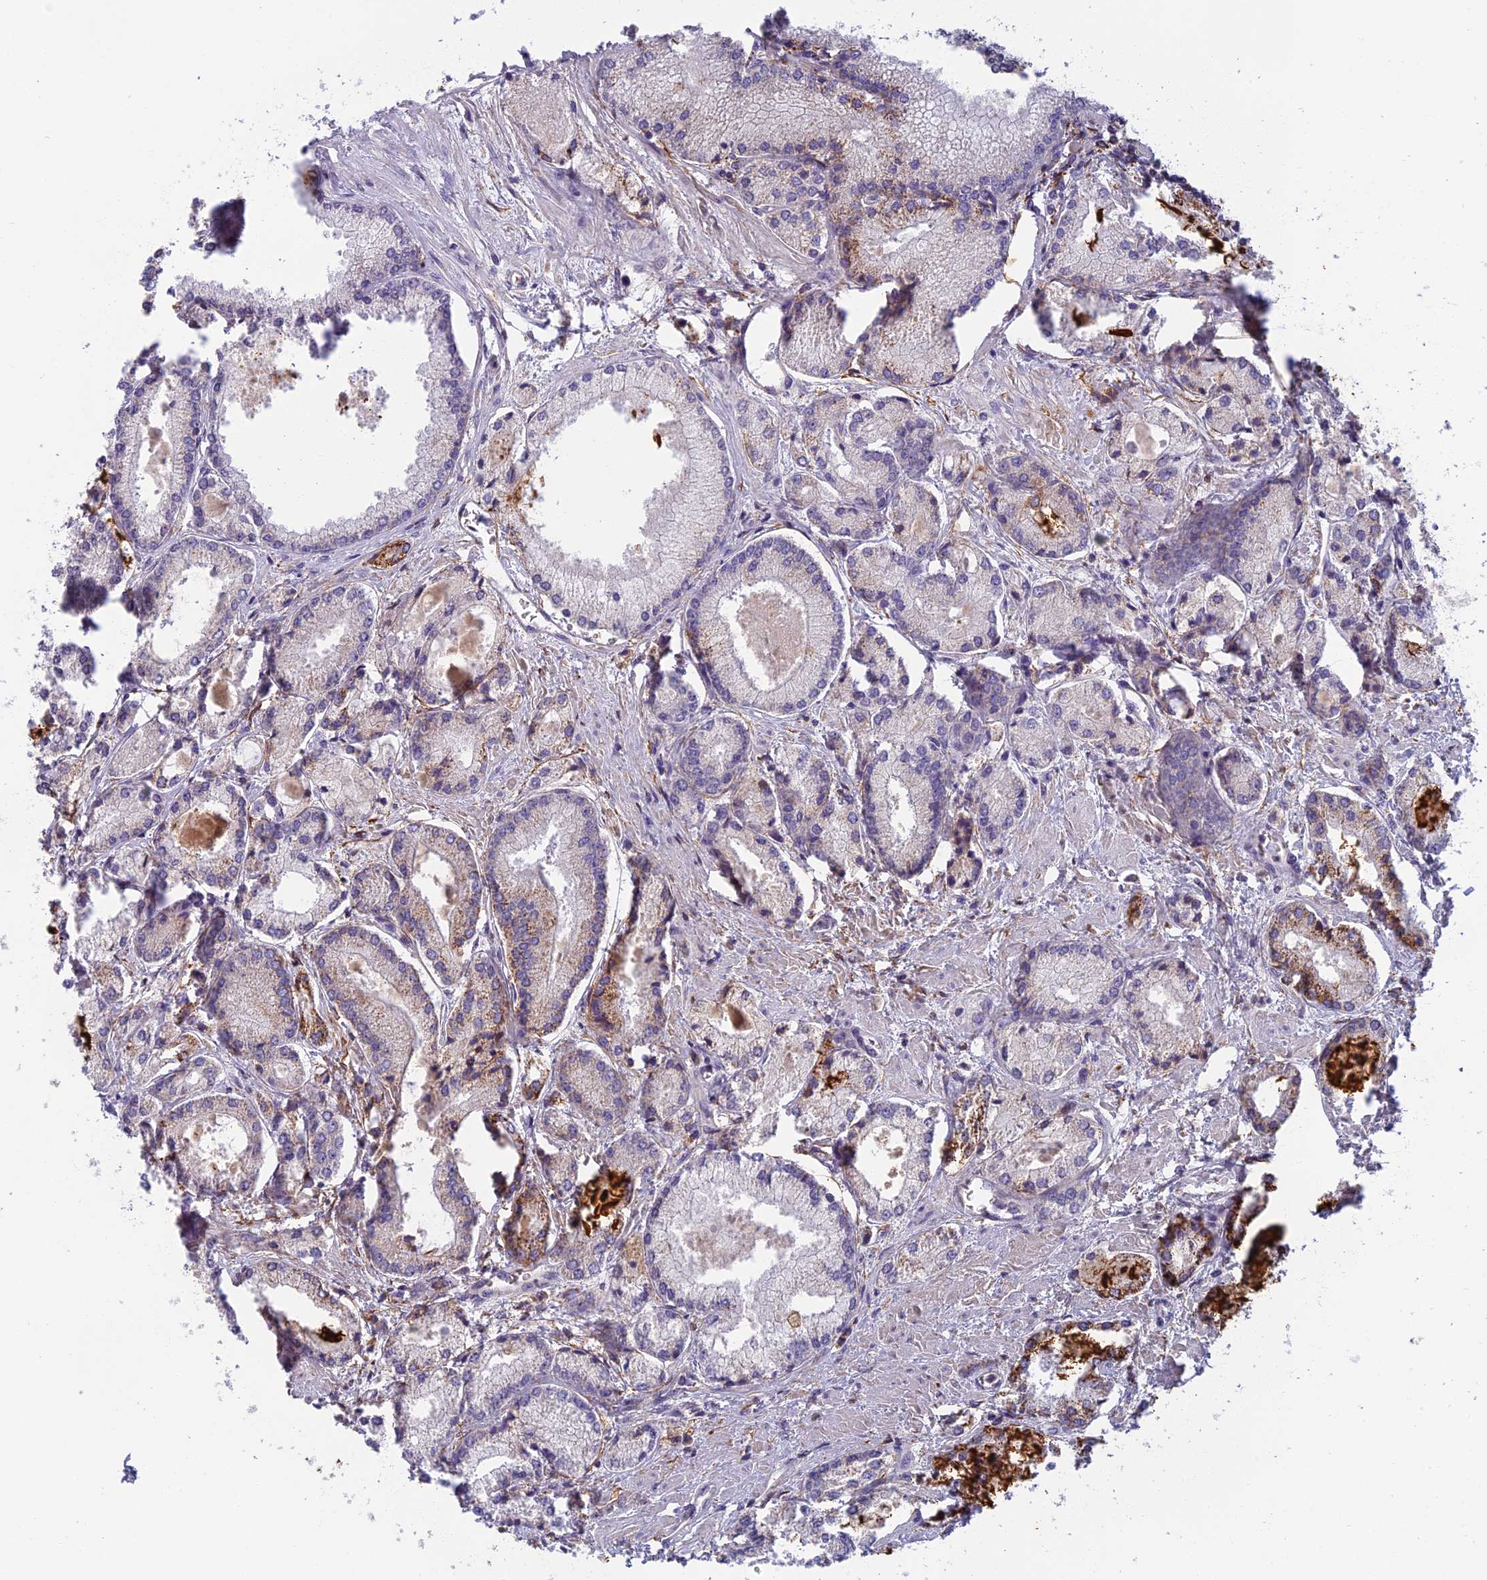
{"staining": {"intensity": "moderate", "quantity": "<25%", "location": "cytoplasmic/membranous"}, "tissue": "prostate cancer", "cell_type": "Tumor cells", "image_type": "cancer", "snomed": [{"axis": "morphology", "description": "Adenocarcinoma, Low grade"}, {"axis": "topography", "description": "Prostate"}], "caption": "Immunohistochemical staining of prostate adenocarcinoma (low-grade) exhibits low levels of moderate cytoplasmic/membranous positivity in approximately <25% of tumor cells.", "gene": "SEMA7A", "patient": {"sex": "male", "age": 74}}